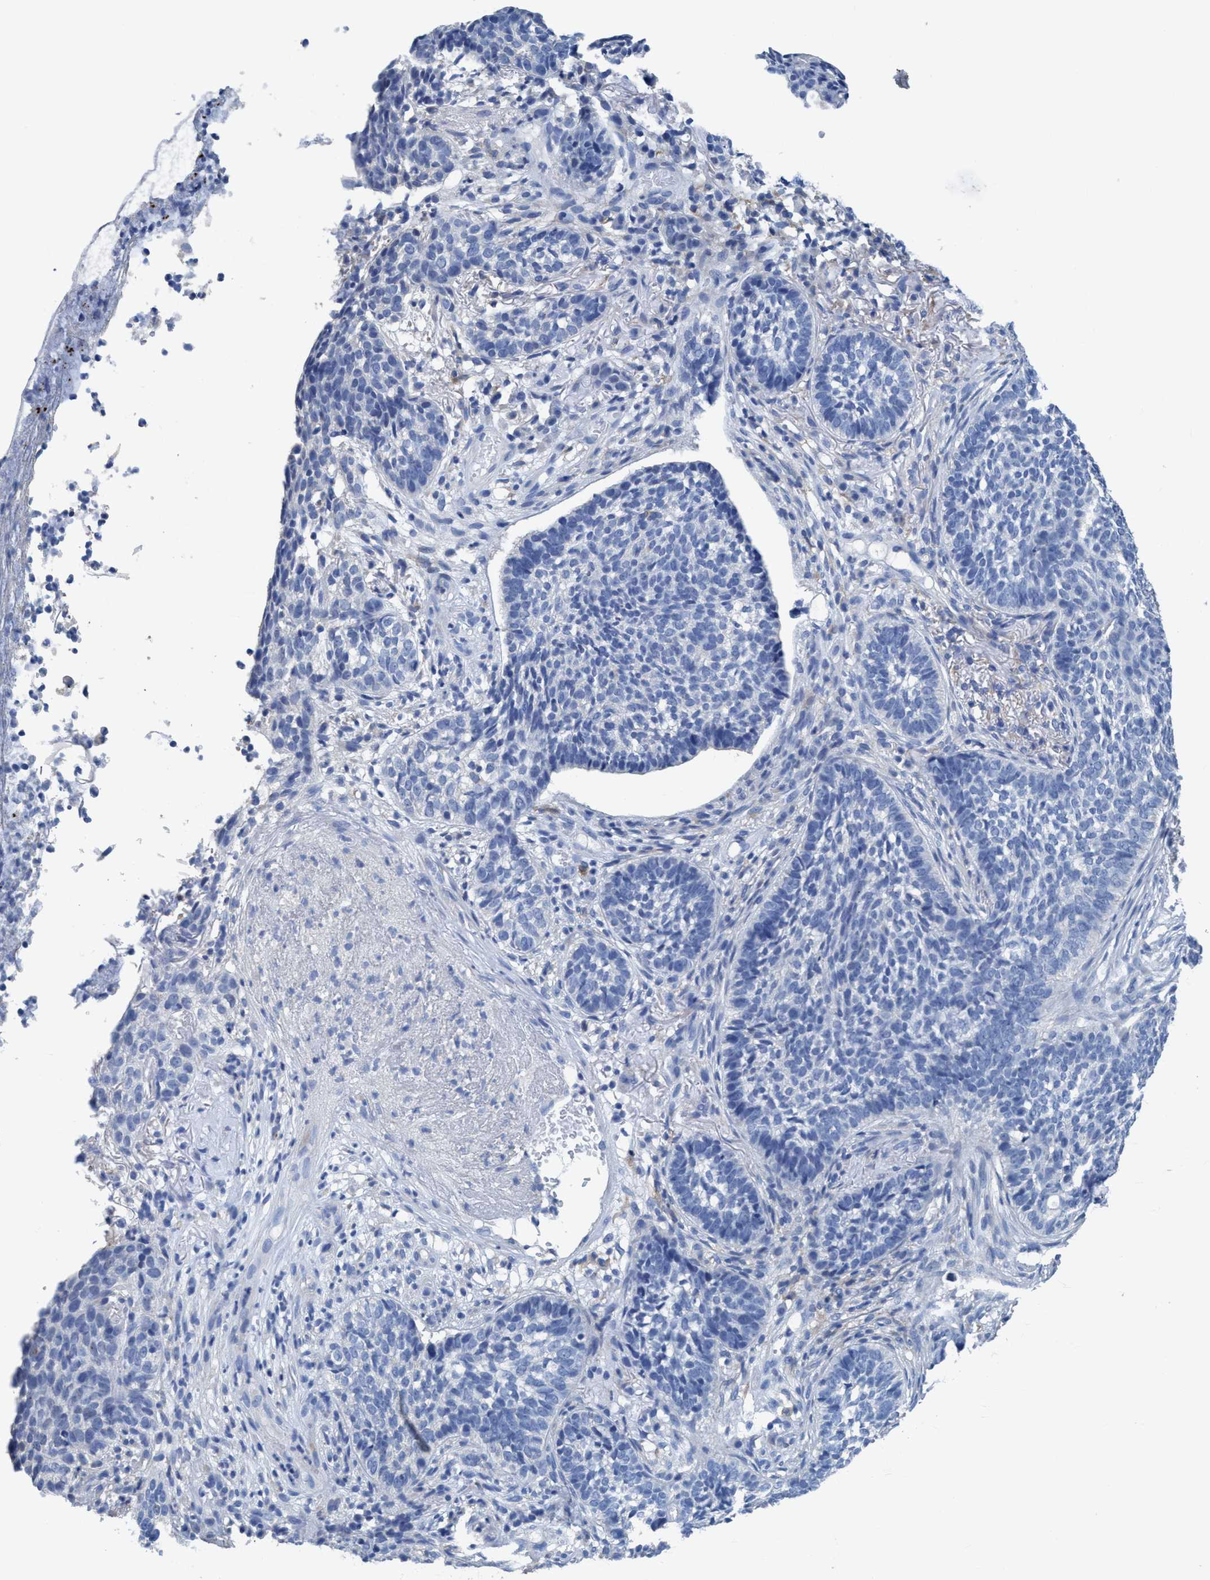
{"staining": {"intensity": "negative", "quantity": "none", "location": "none"}, "tissue": "skin cancer", "cell_type": "Tumor cells", "image_type": "cancer", "snomed": [{"axis": "morphology", "description": "Basal cell carcinoma"}, {"axis": "topography", "description": "Skin"}], "caption": "Tumor cells are negative for brown protein staining in skin cancer.", "gene": "DNAI1", "patient": {"sex": "male", "age": 85}}